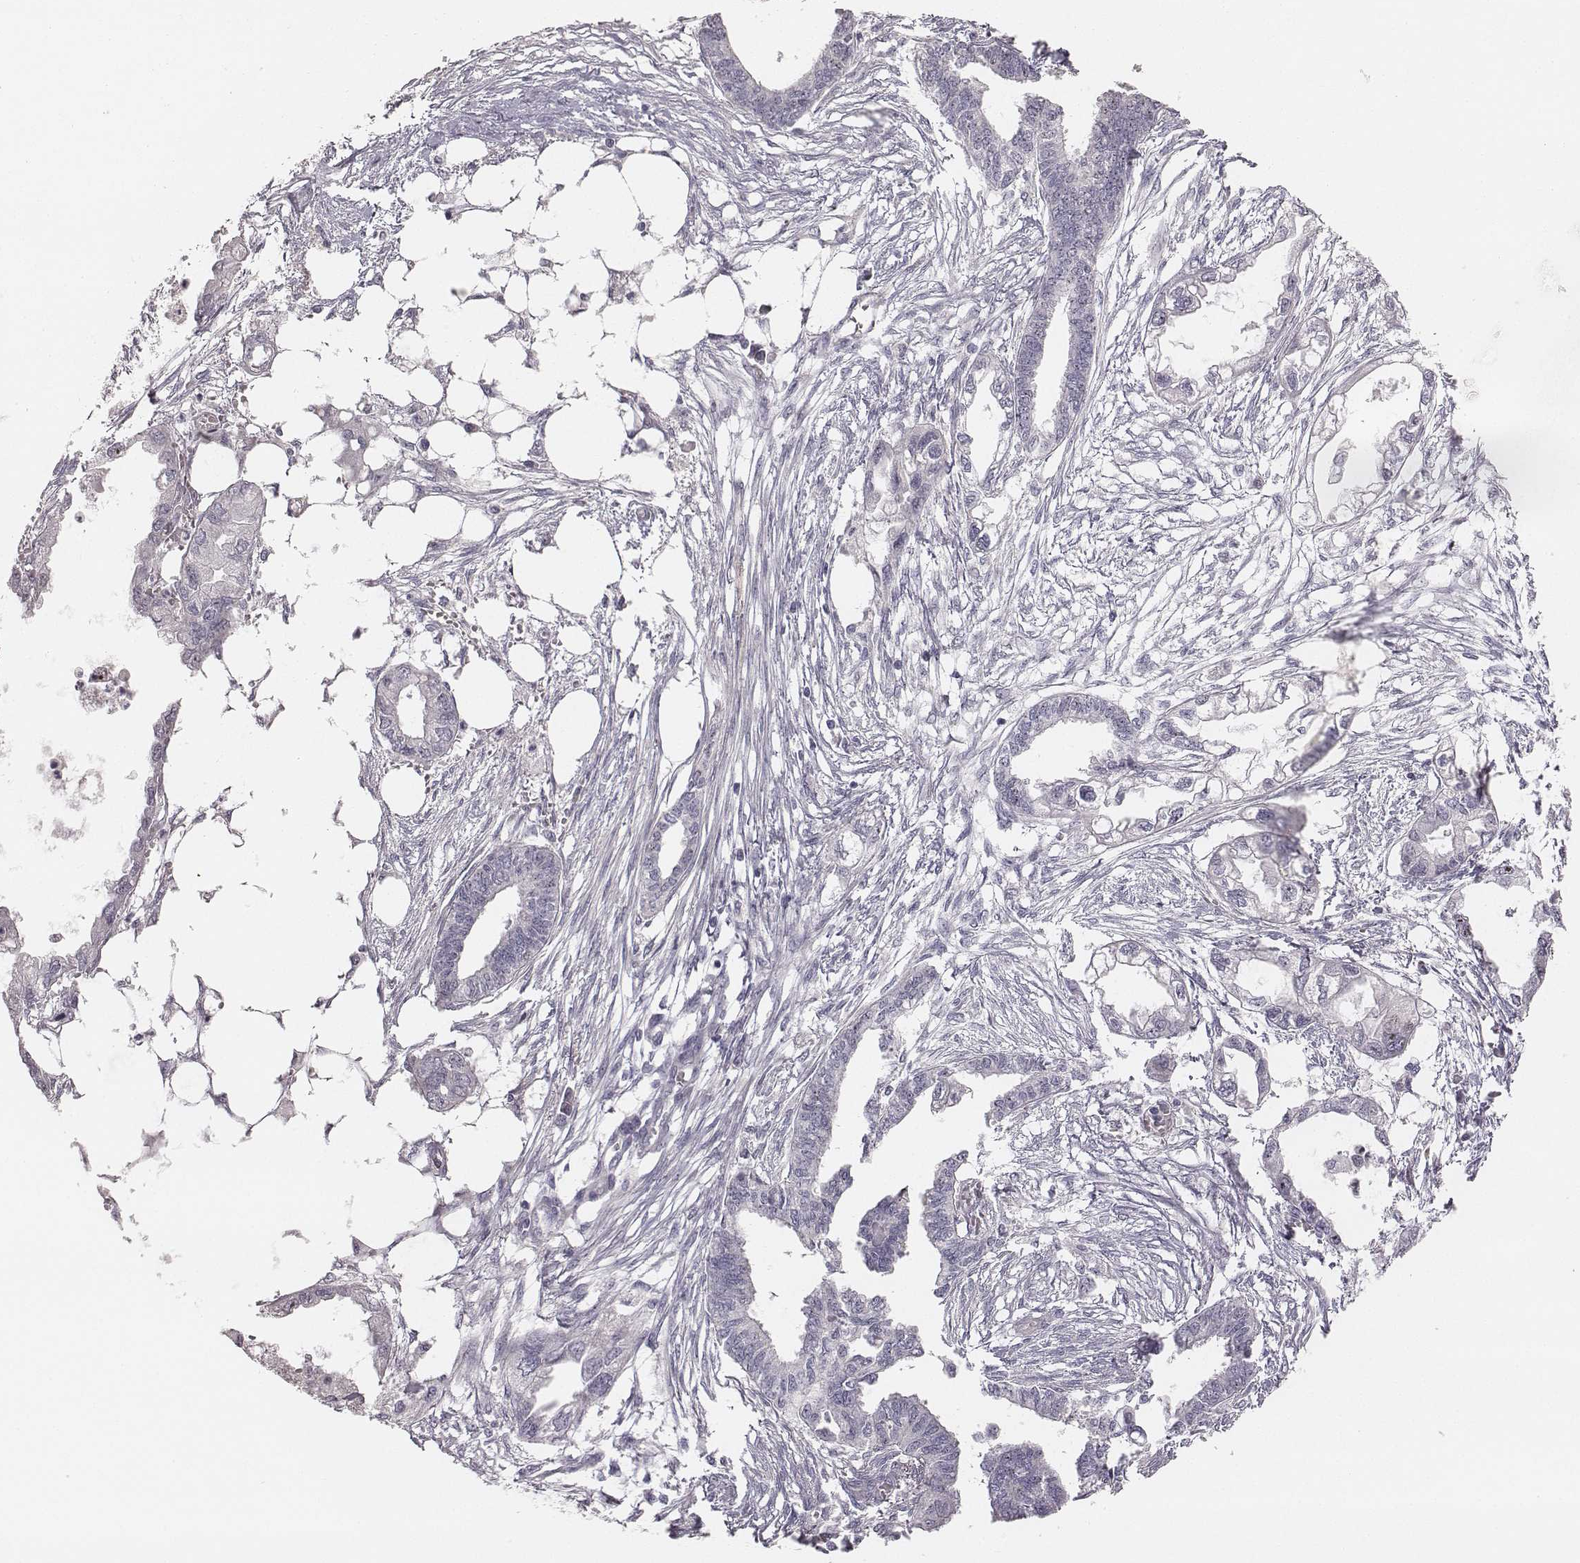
{"staining": {"intensity": "negative", "quantity": "none", "location": "none"}, "tissue": "endometrial cancer", "cell_type": "Tumor cells", "image_type": "cancer", "snomed": [{"axis": "morphology", "description": "Adenocarcinoma, NOS"}, {"axis": "morphology", "description": "Adenocarcinoma, metastatic, NOS"}, {"axis": "topography", "description": "Adipose tissue"}, {"axis": "topography", "description": "Endometrium"}], "caption": "Protein analysis of endometrial cancer (adenocarcinoma) demonstrates no significant expression in tumor cells. The staining is performed using DAB (3,3'-diaminobenzidine) brown chromogen with nuclei counter-stained in using hematoxylin.", "gene": "NIFK", "patient": {"sex": "female", "age": 67}}